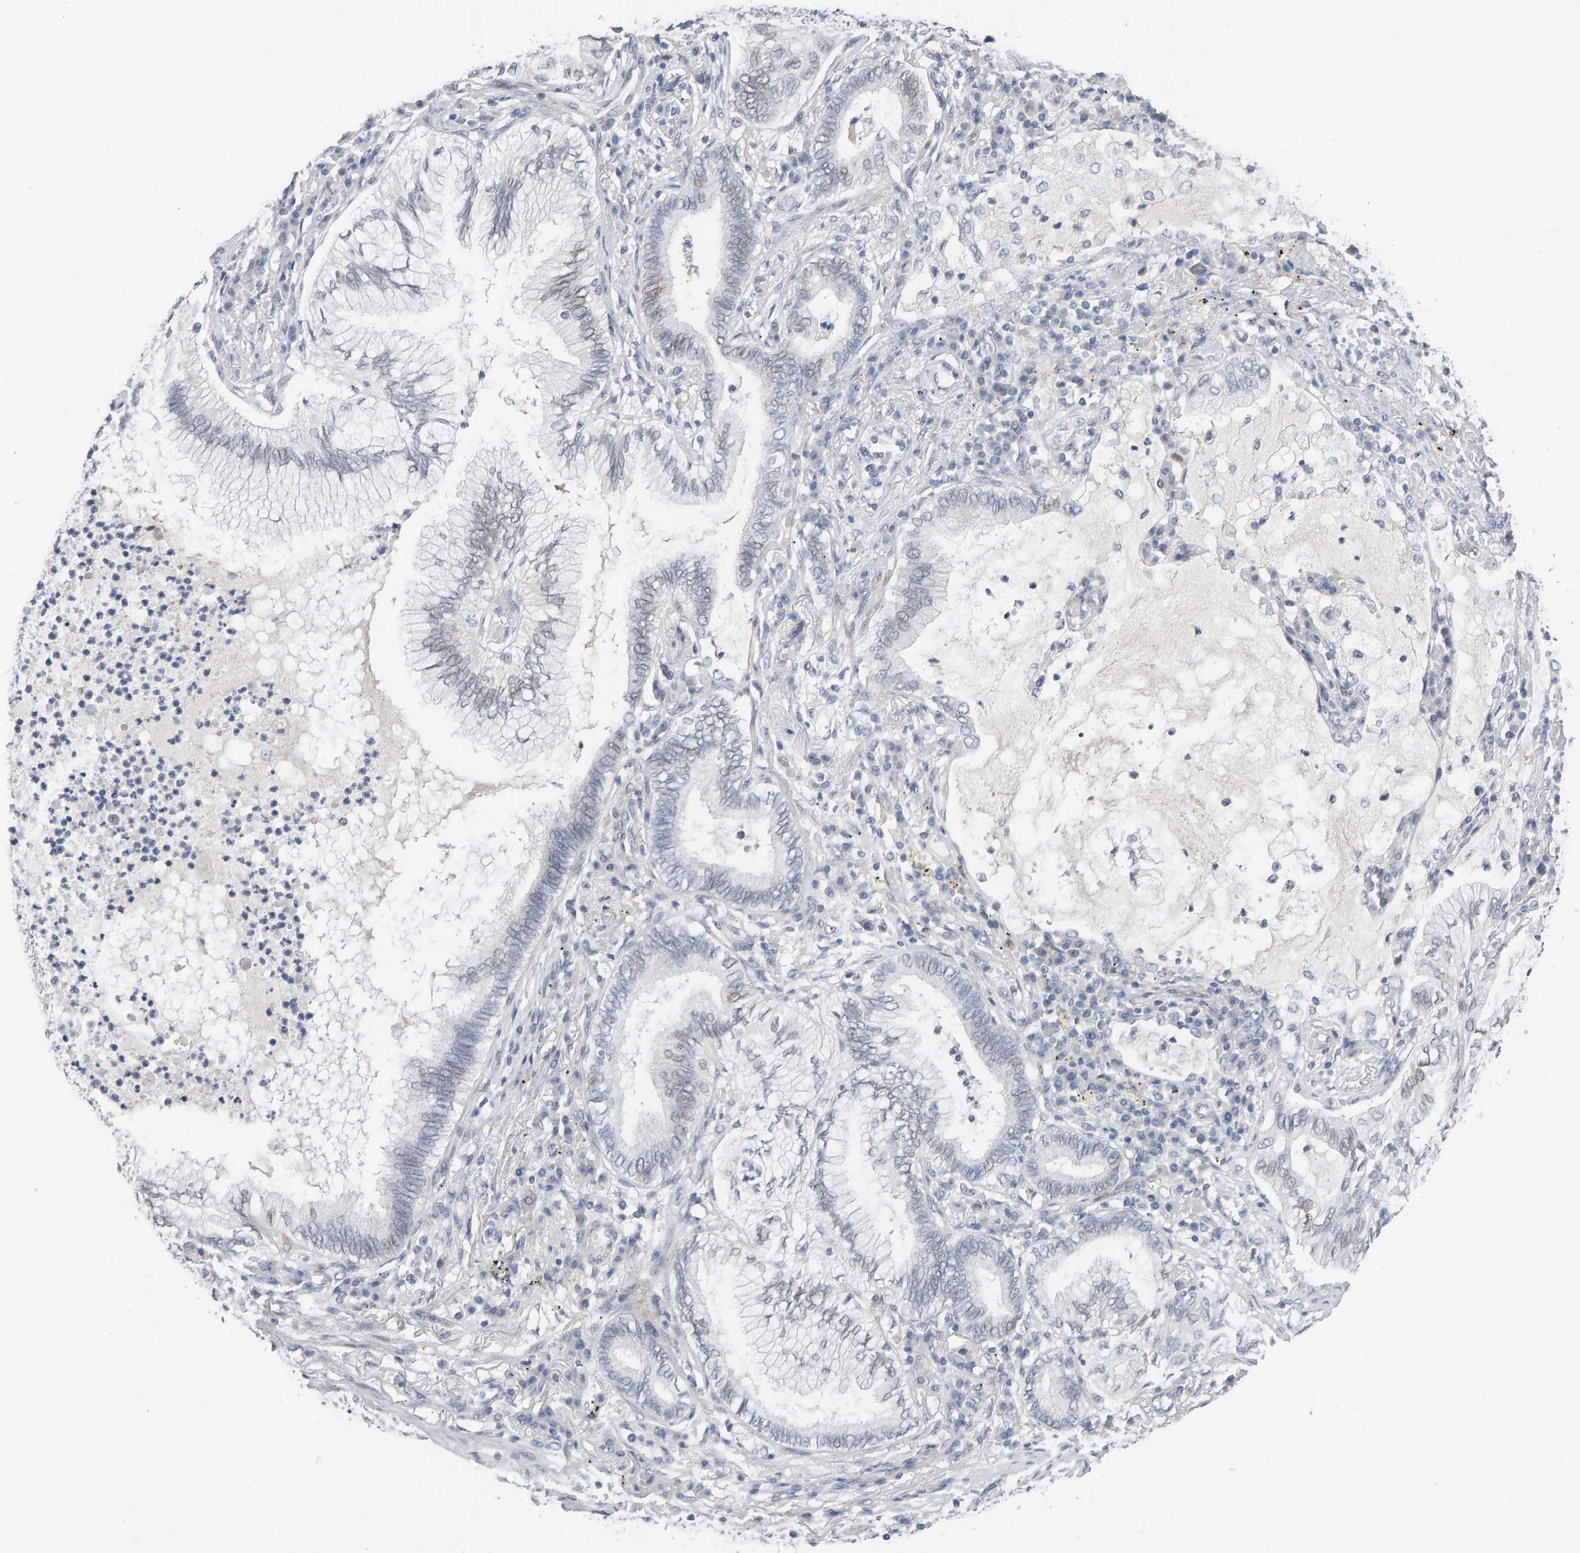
{"staining": {"intensity": "negative", "quantity": "none", "location": "none"}, "tissue": "lung cancer", "cell_type": "Tumor cells", "image_type": "cancer", "snomed": [{"axis": "morphology", "description": "Normal tissue, NOS"}, {"axis": "morphology", "description": "Adenocarcinoma, NOS"}, {"axis": "topography", "description": "Bronchus"}, {"axis": "topography", "description": "Lung"}], "caption": "Immunohistochemistry (IHC) histopathology image of neoplastic tissue: human lung cancer (adenocarcinoma) stained with DAB (3,3'-diaminobenzidine) demonstrates no significant protein positivity in tumor cells.", "gene": "HNF4A", "patient": {"sex": "female", "age": 70}}